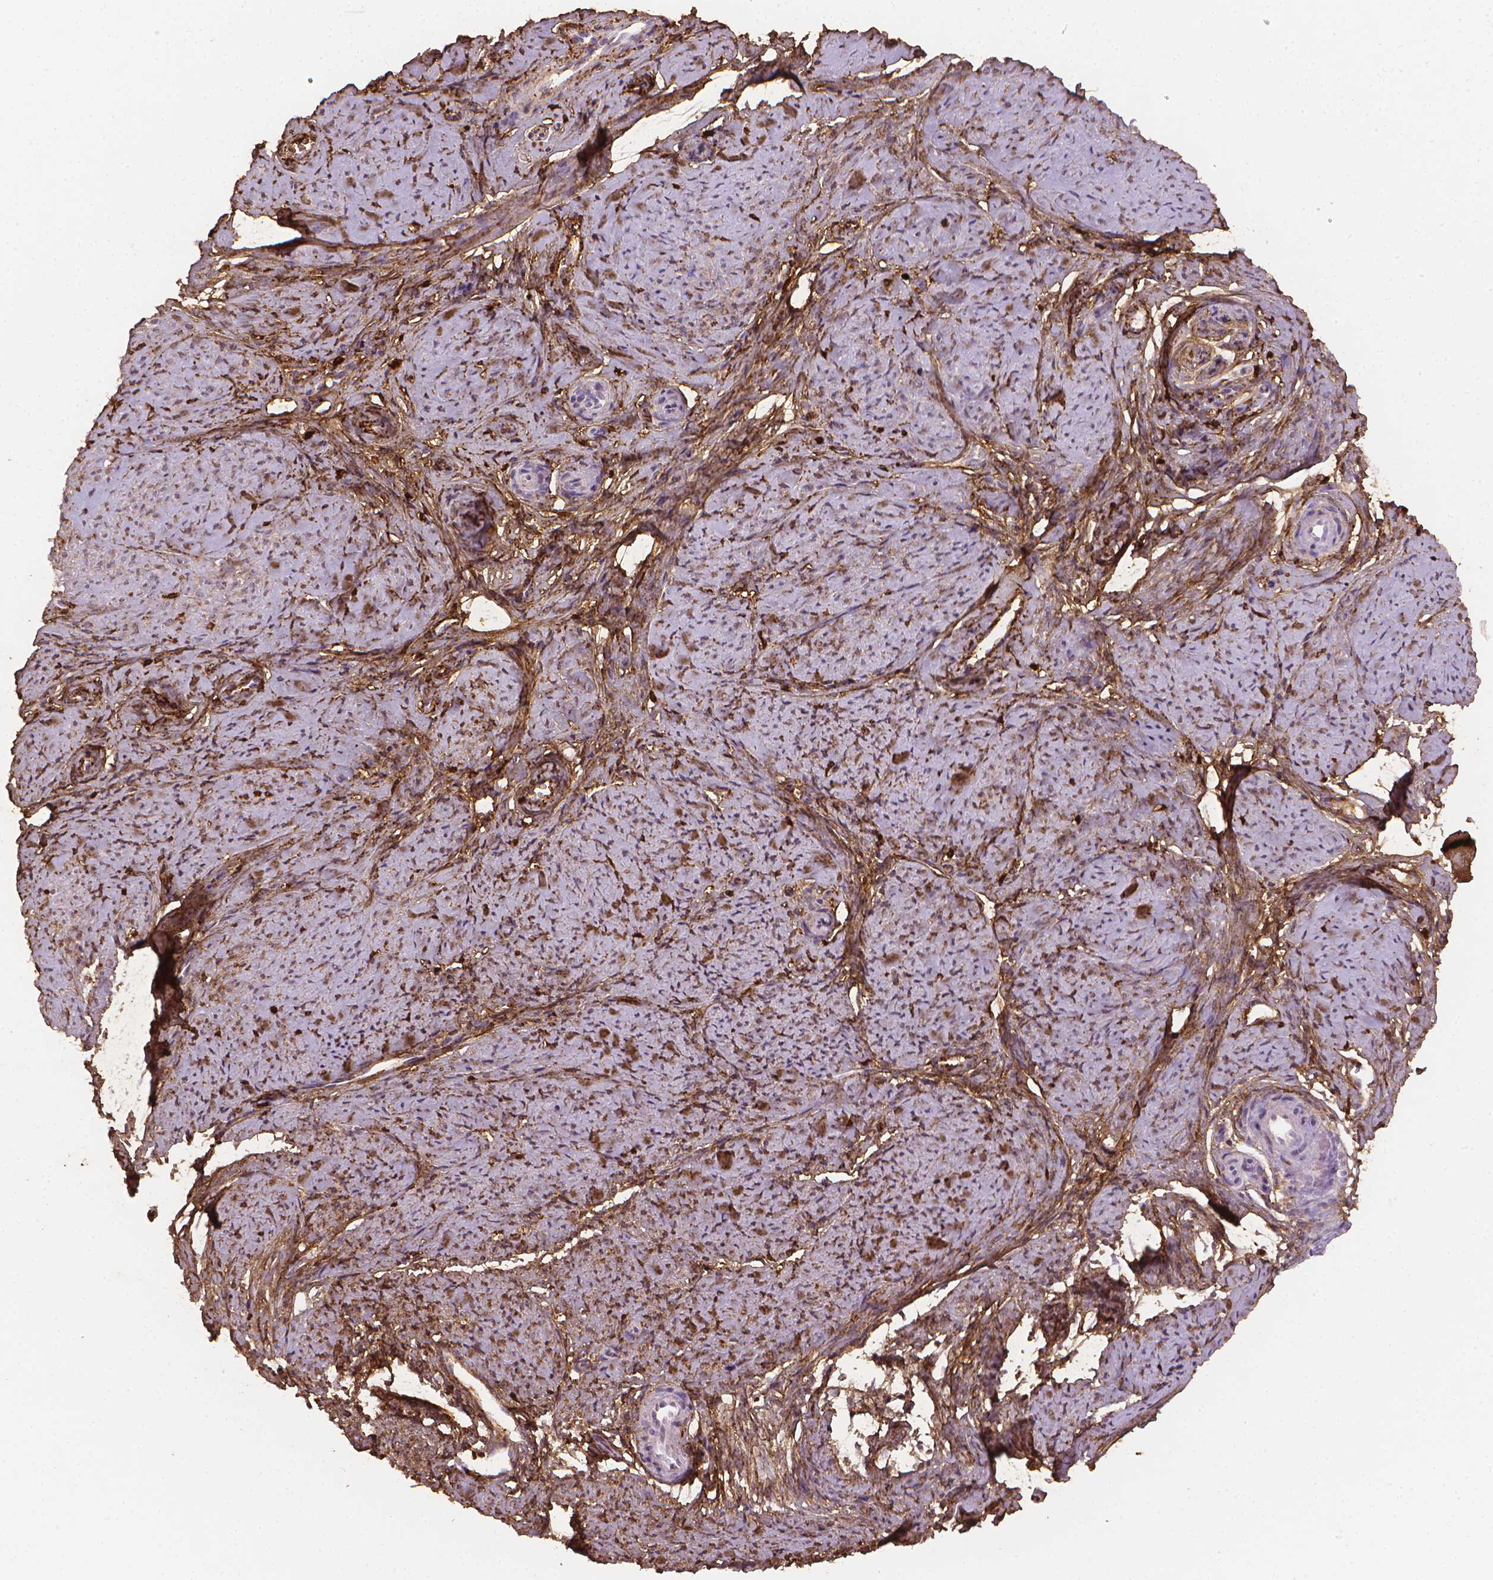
{"staining": {"intensity": "moderate", "quantity": "25%-75%", "location": "cytoplasmic/membranous"}, "tissue": "smooth muscle", "cell_type": "Smooth muscle cells", "image_type": "normal", "snomed": [{"axis": "morphology", "description": "Normal tissue, NOS"}, {"axis": "topography", "description": "Smooth muscle"}], "caption": "DAB immunohistochemical staining of benign human smooth muscle reveals moderate cytoplasmic/membranous protein positivity in about 25%-75% of smooth muscle cells. (Stains: DAB in brown, nuclei in blue, Microscopy: brightfield microscopy at high magnification).", "gene": "DCN", "patient": {"sex": "female", "age": 48}}